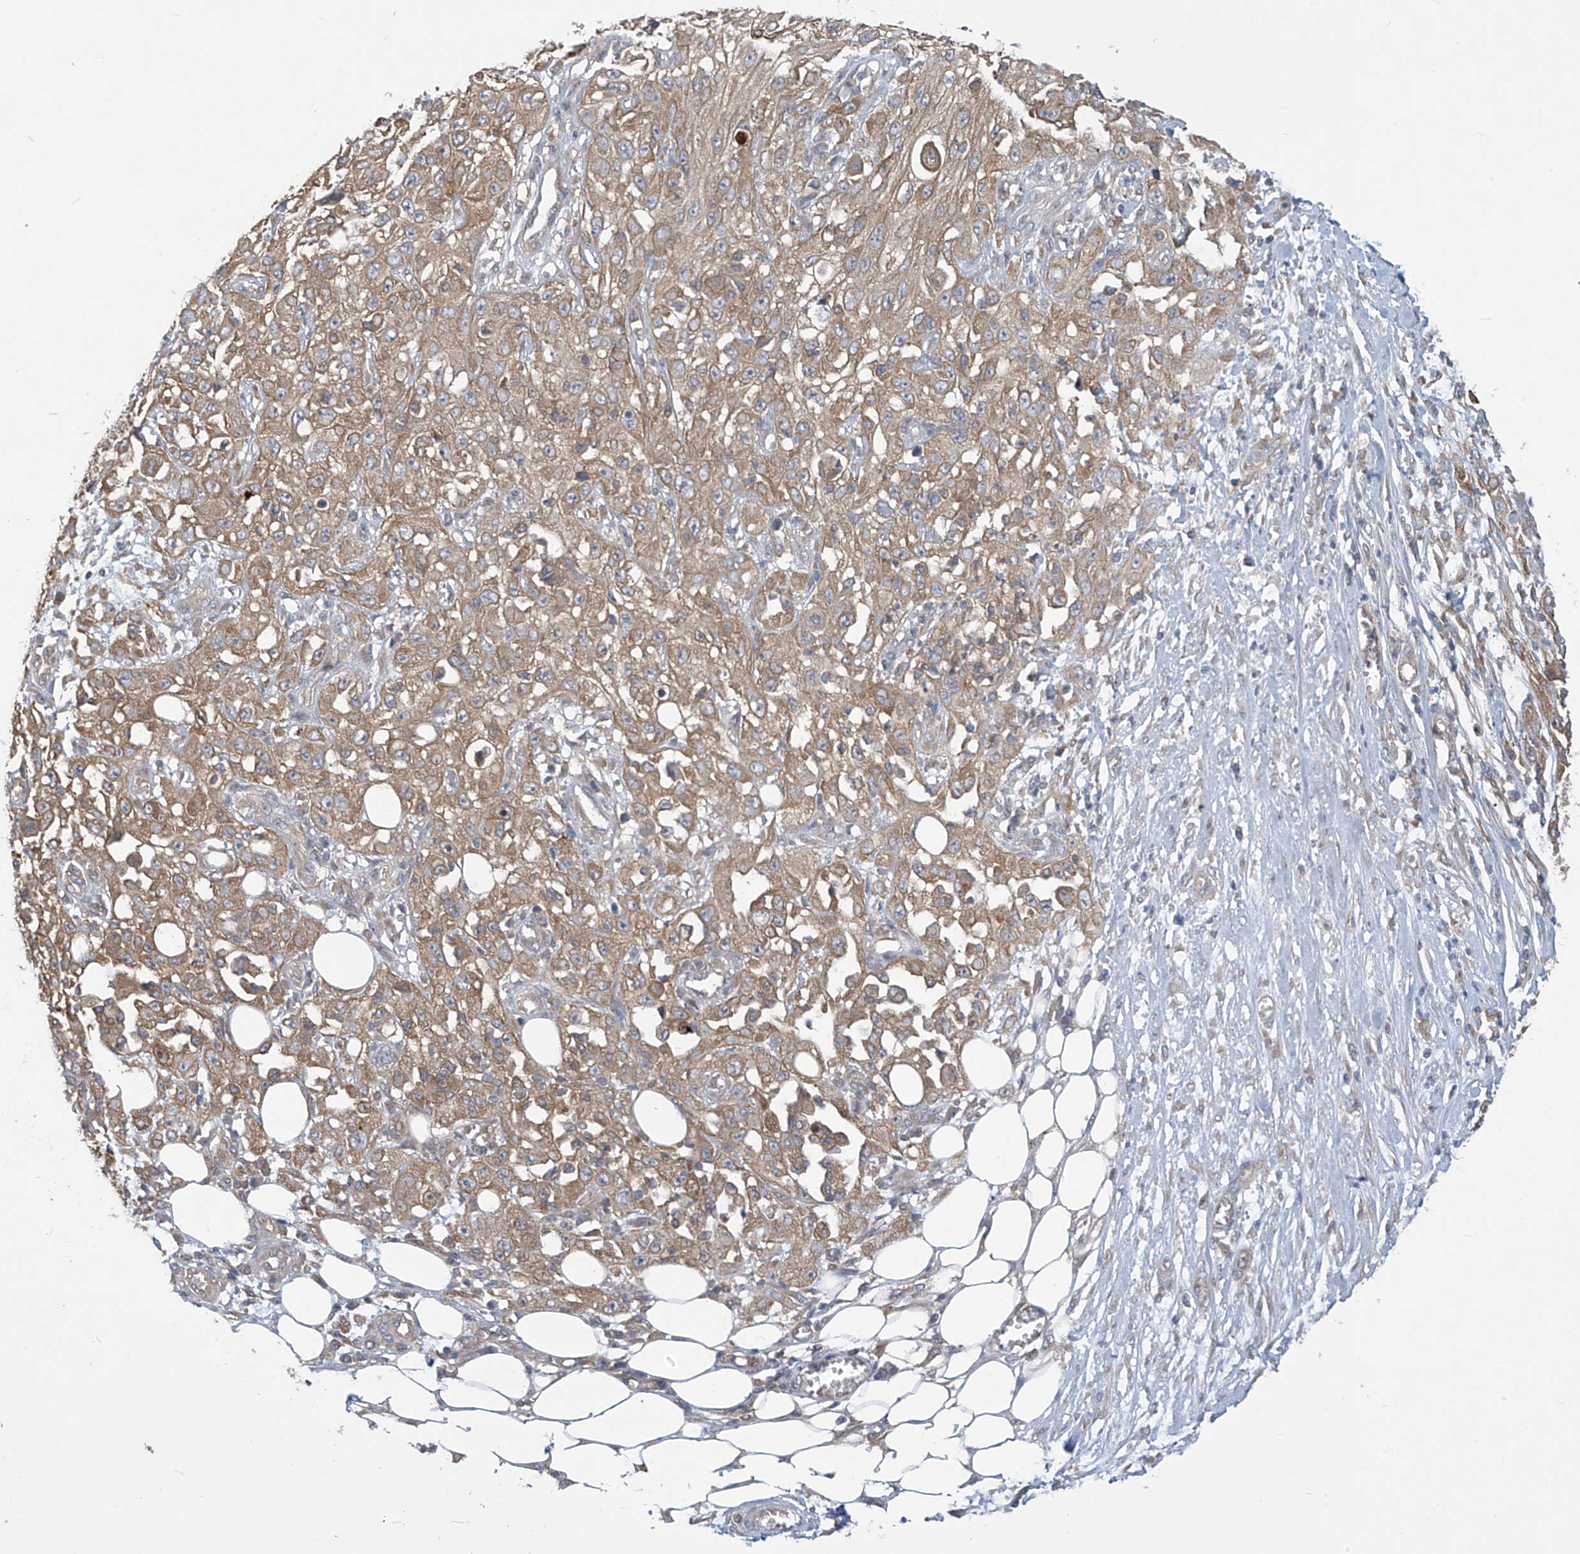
{"staining": {"intensity": "moderate", "quantity": ">75%", "location": "cytoplasmic/membranous"}, "tissue": "skin cancer", "cell_type": "Tumor cells", "image_type": "cancer", "snomed": [{"axis": "morphology", "description": "Squamous cell carcinoma, NOS"}, {"axis": "morphology", "description": "Squamous cell carcinoma, metastatic, NOS"}, {"axis": "topography", "description": "Skin"}, {"axis": "topography", "description": "Lymph node"}], "caption": "DAB immunohistochemical staining of human skin squamous cell carcinoma exhibits moderate cytoplasmic/membranous protein positivity in about >75% of tumor cells. Immunohistochemistry stains the protein of interest in brown and the nuclei are stained blue.", "gene": "ADI1", "patient": {"sex": "male", "age": 75}}